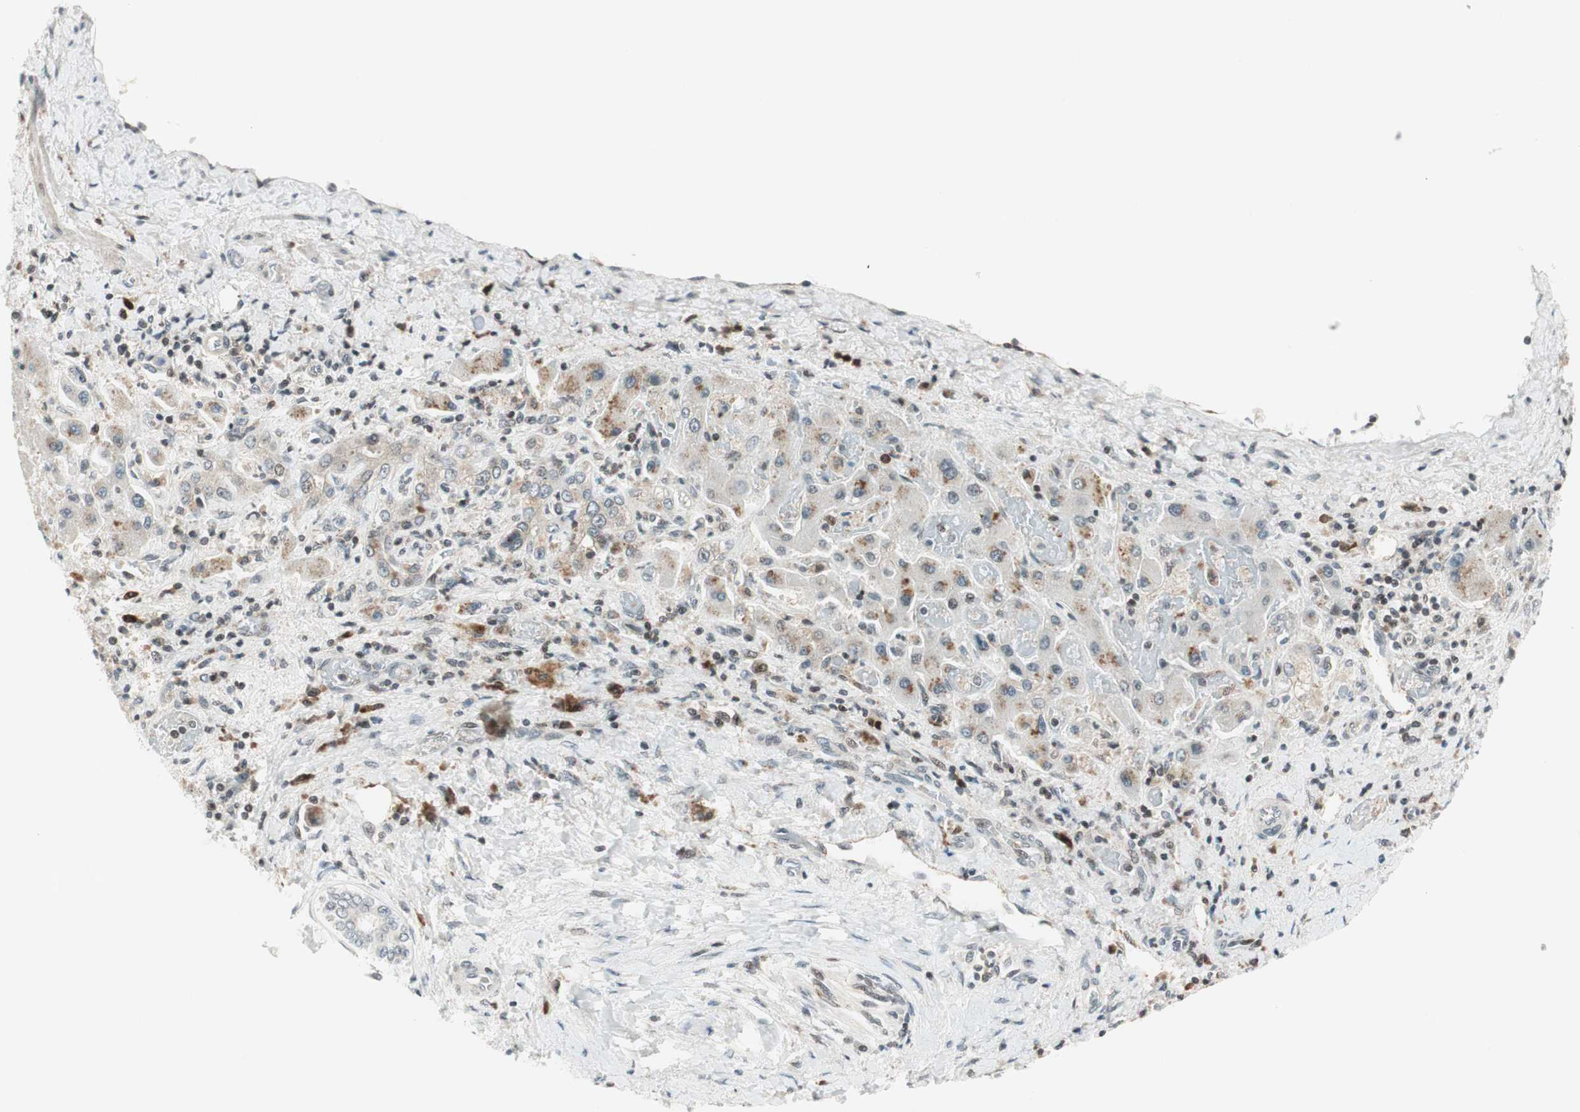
{"staining": {"intensity": "negative", "quantity": "none", "location": "none"}, "tissue": "liver cancer", "cell_type": "Tumor cells", "image_type": "cancer", "snomed": [{"axis": "morphology", "description": "Cholangiocarcinoma"}, {"axis": "topography", "description": "Liver"}], "caption": "High magnification brightfield microscopy of cholangiocarcinoma (liver) stained with DAB (3,3'-diaminobenzidine) (brown) and counterstained with hematoxylin (blue): tumor cells show no significant positivity. (Stains: DAB (3,3'-diaminobenzidine) IHC with hematoxylin counter stain, Microscopy: brightfield microscopy at high magnification).", "gene": "TPT1", "patient": {"sex": "male", "age": 50}}